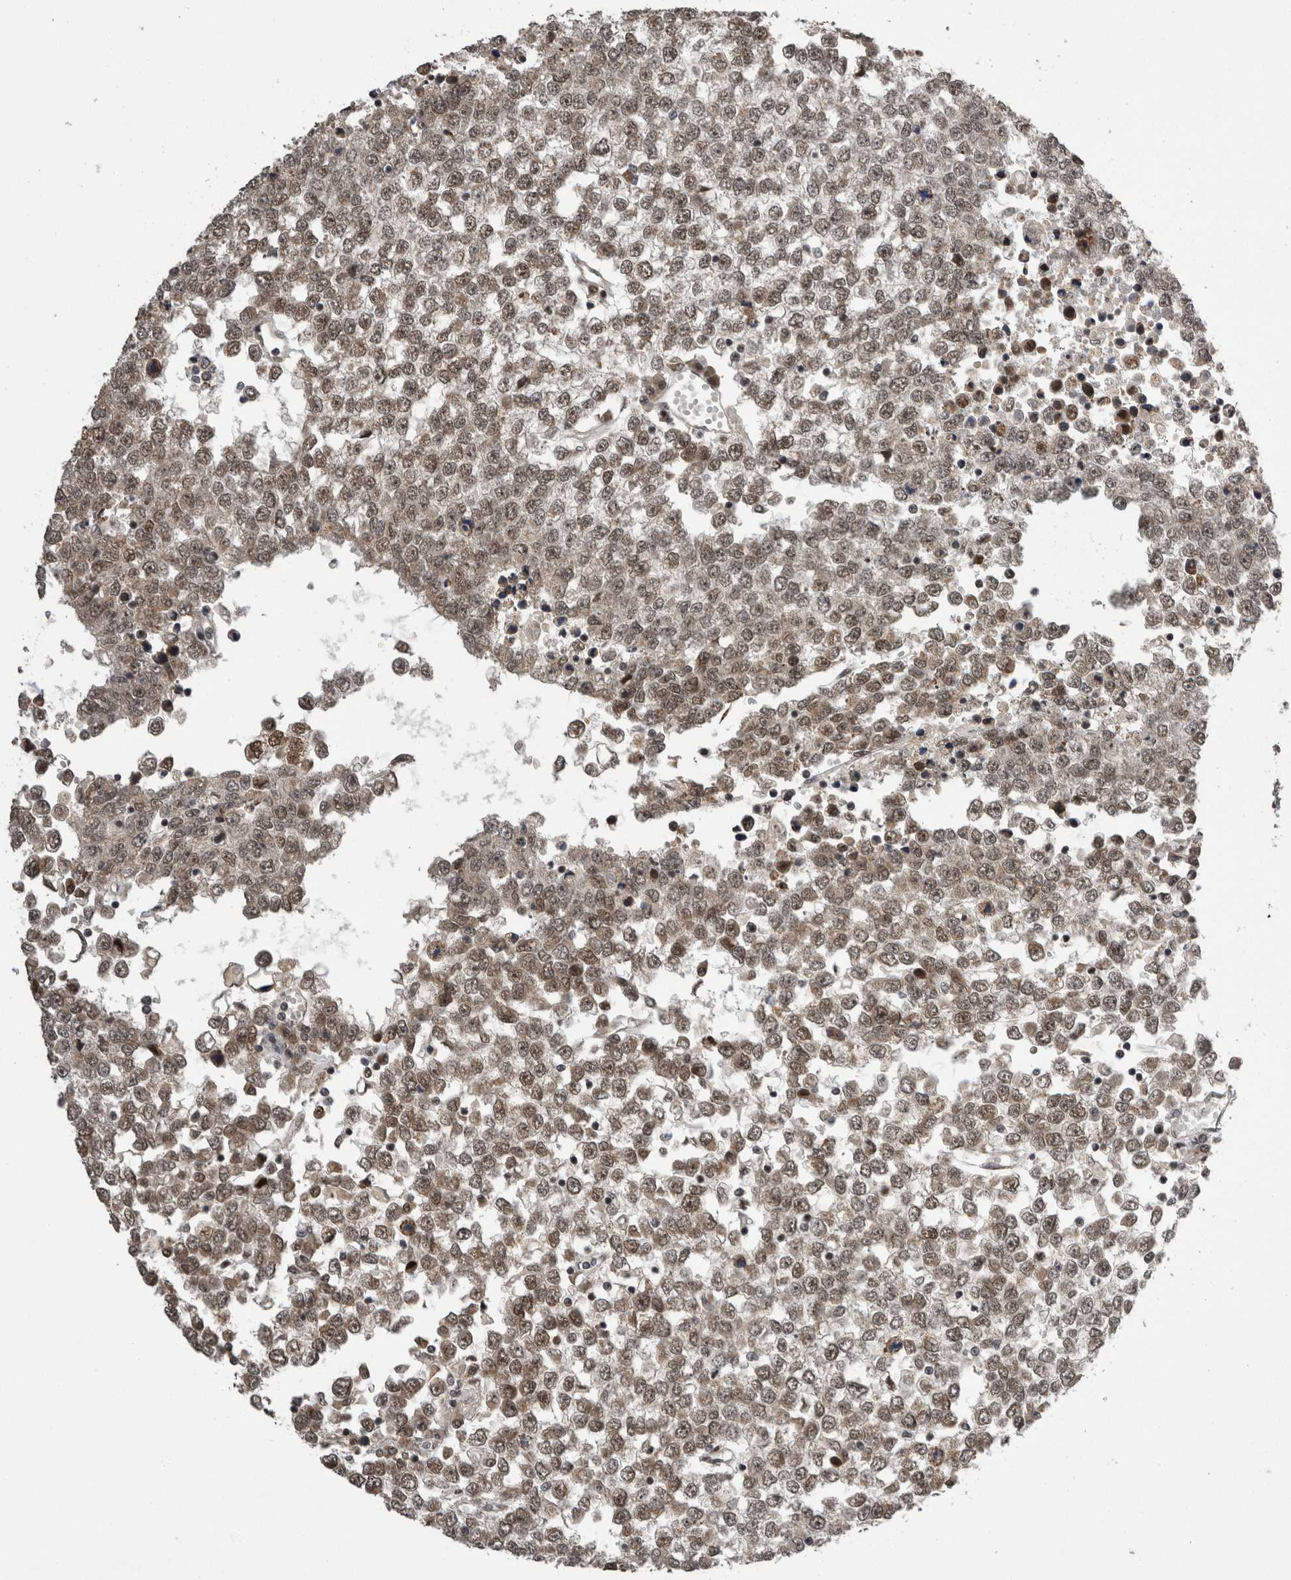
{"staining": {"intensity": "weak", "quantity": ">75%", "location": "nuclear"}, "tissue": "testis cancer", "cell_type": "Tumor cells", "image_type": "cancer", "snomed": [{"axis": "morphology", "description": "Seminoma, NOS"}, {"axis": "topography", "description": "Testis"}], "caption": "High-magnification brightfield microscopy of testis cancer stained with DAB (3,3'-diaminobenzidine) (brown) and counterstained with hematoxylin (blue). tumor cells exhibit weak nuclear positivity is seen in approximately>75% of cells.", "gene": "CPSF2", "patient": {"sex": "male", "age": 65}}